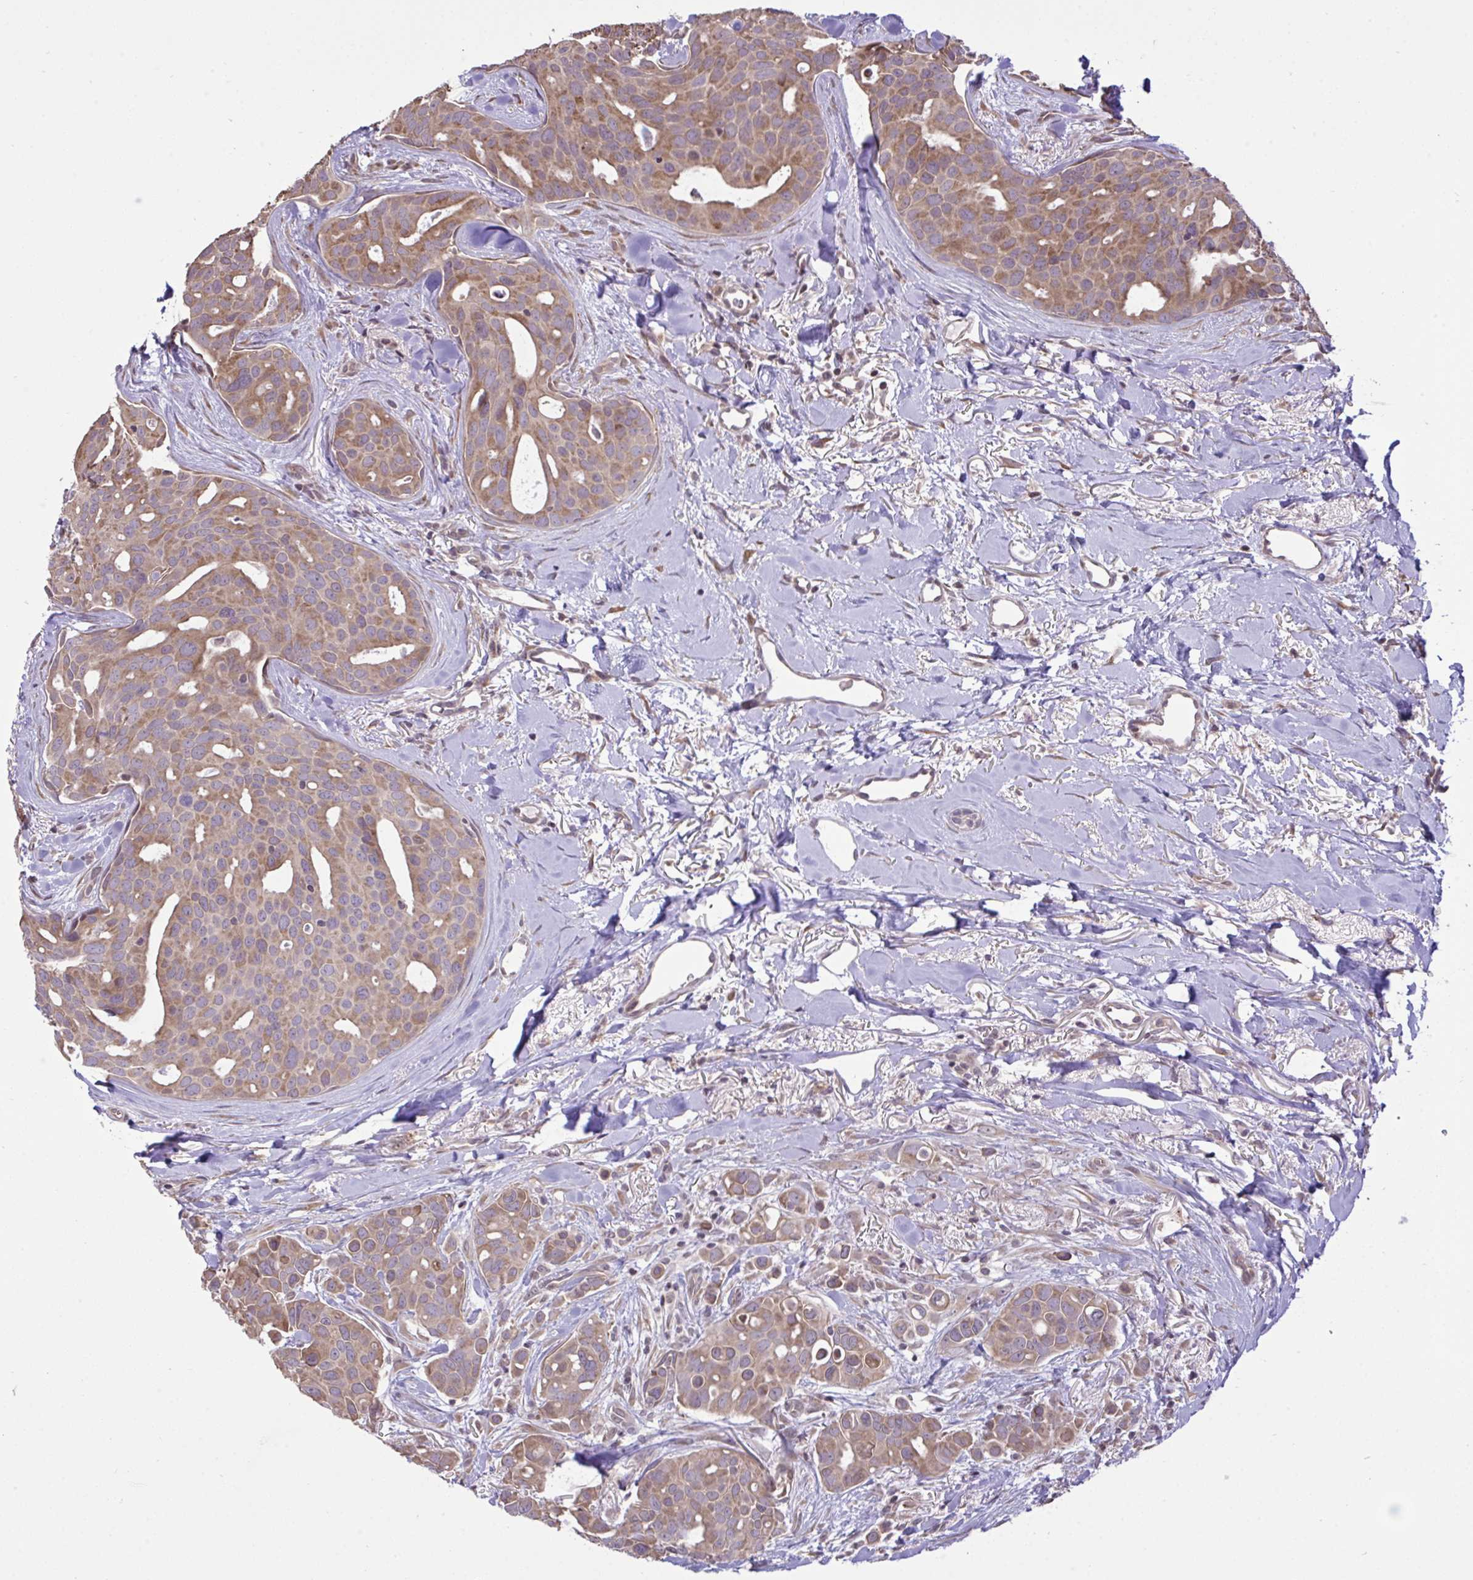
{"staining": {"intensity": "moderate", "quantity": ">75%", "location": "cytoplasmic/membranous"}, "tissue": "breast cancer", "cell_type": "Tumor cells", "image_type": "cancer", "snomed": [{"axis": "morphology", "description": "Duct carcinoma"}, {"axis": "topography", "description": "Breast"}], "caption": "IHC of breast cancer displays medium levels of moderate cytoplasmic/membranous expression in approximately >75% of tumor cells. The protein is shown in brown color, while the nuclei are stained blue.", "gene": "CYP20A1", "patient": {"sex": "female", "age": 54}}